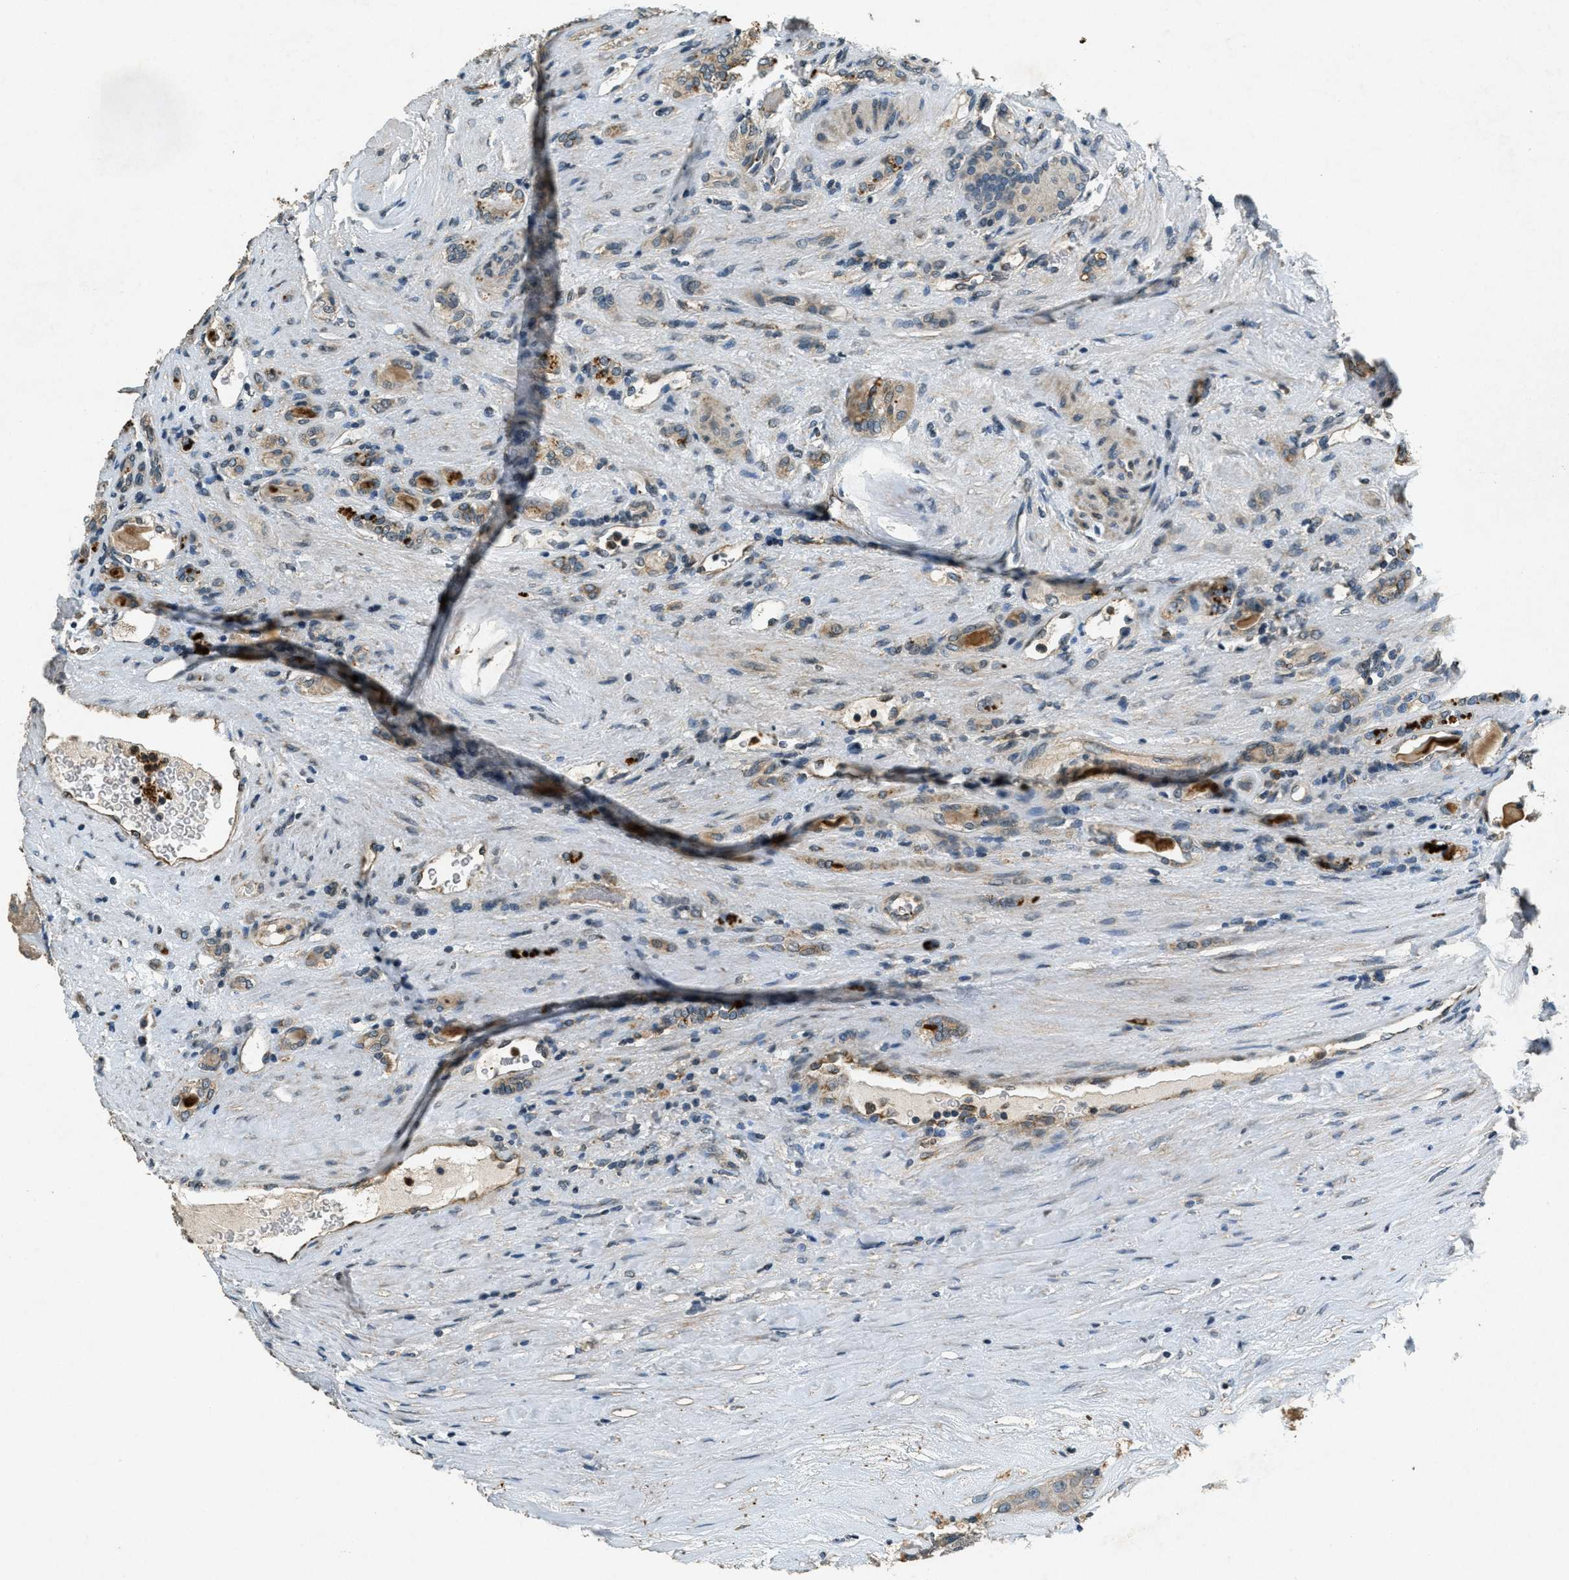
{"staining": {"intensity": "weak", "quantity": ">75%", "location": "cytoplasmic/membranous"}, "tissue": "renal cancer", "cell_type": "Tumor cells", "image_type": "cancer", "snomed": [{"axis": "morphology", "description": "Adenocarcinoma, NOS"}, {"axis": "topography", "description": "Kidney"}], "caption": "Renal cancer stained with a brown dye reveals weak cytoplasmic/membranous positive staining in about >75% of tumor cells.", "gene": "RAB3D", "patient": {"sex": "male", "age": 46}}